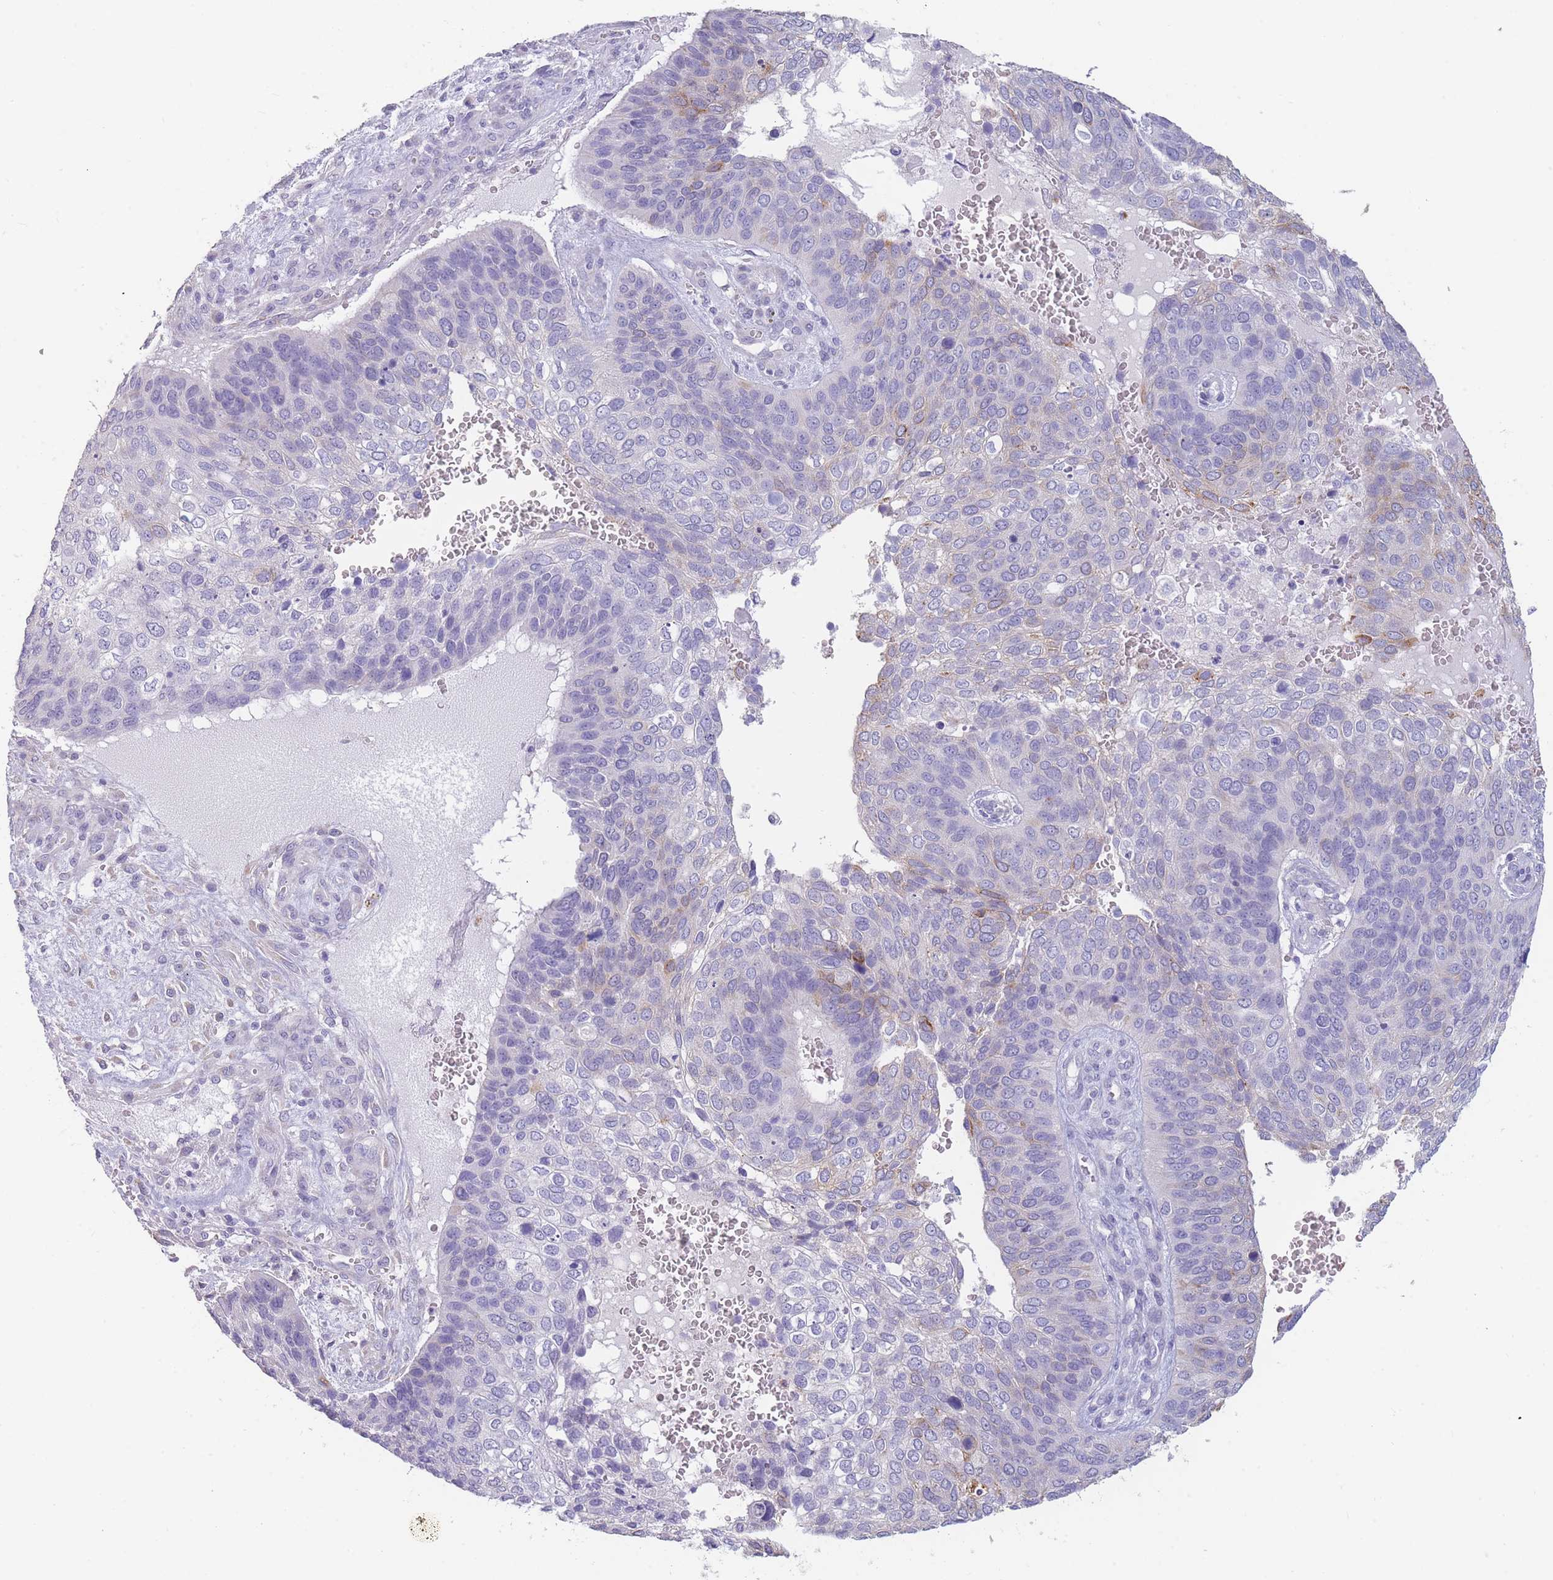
{"staining": {"intensity": "weak", "quantity": "<25%", "location": "cytoplasmic/membranous"}, "tissue": "skin cancer", "cell_type": "Tumor cells", "image_type": "cancer", "snomed": [{"axis": "morphology", "description": "Basal cell carcinoma"}, {"axis": "topography", "description": "Skin"}], "caption": "Basal cell carcinoma (skin) stained for a protein using immunohistochemistry shows no positivity tumor cells.", "gene": "ZNF627", "patient": {"sex": "female", "age": 74}}